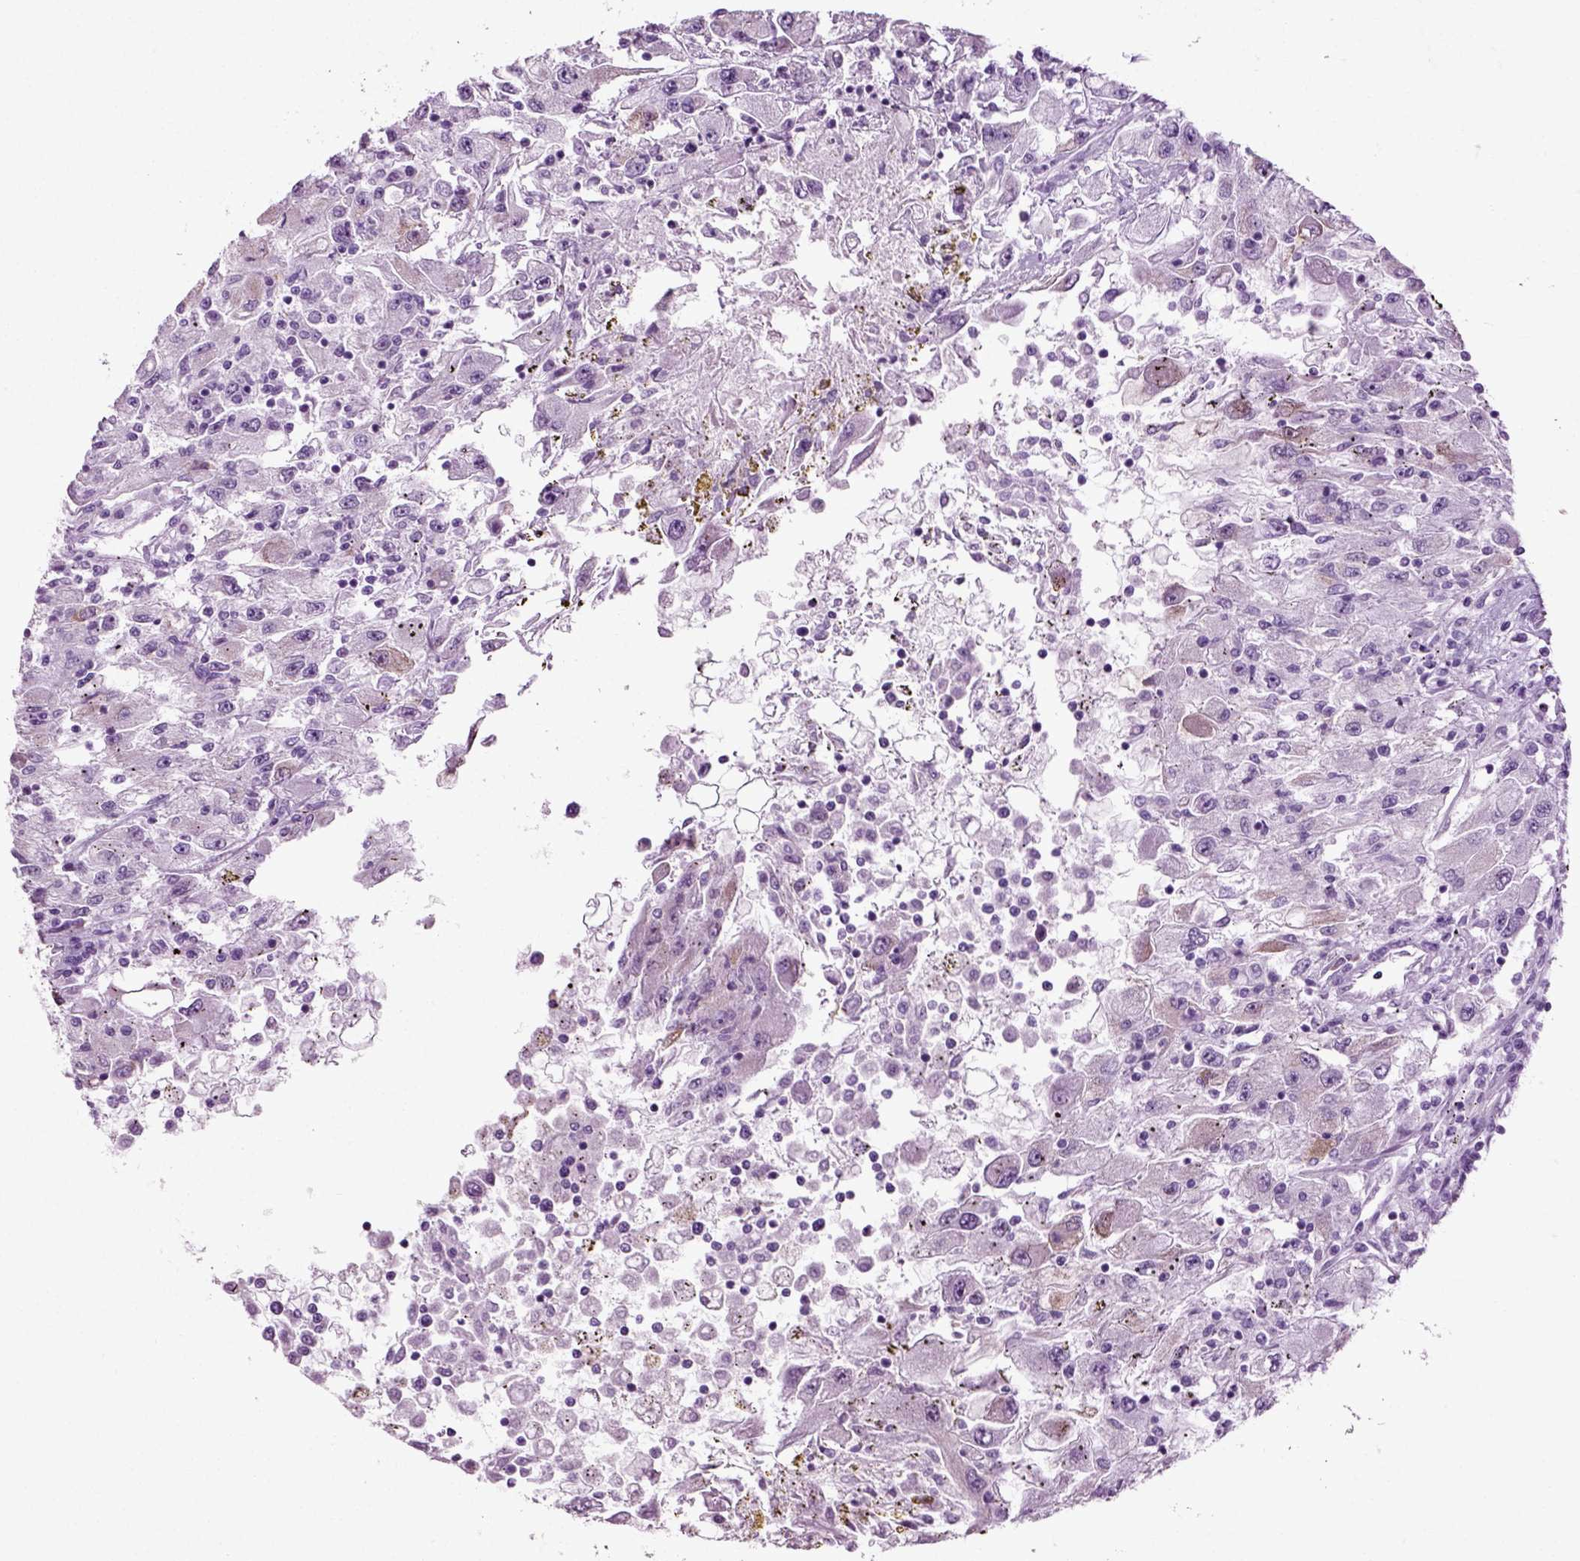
{"staining": {"intensity": "negative", "quantity": "none", "location": "none"}, "tissue": "renal cancer", "cell_type": "Tumor cells", "image_type": "cancer", "snomed": [{"axis": "morphology", "description": "Adenocarcinoma, NOS"}, {"axis": "topography", "description": "Kidney"}], "caption": "IHC photomicrograph of human renal adenocarcinoma stained for a protein (brown), which demonstrates no positivity in tumor cells. The staining is performed using DAB brown chromogen with nuclei counter-stained in using hematoxylin.", "gene": "SLC26A8", "patient": {"sex": "female", "age": 67}}